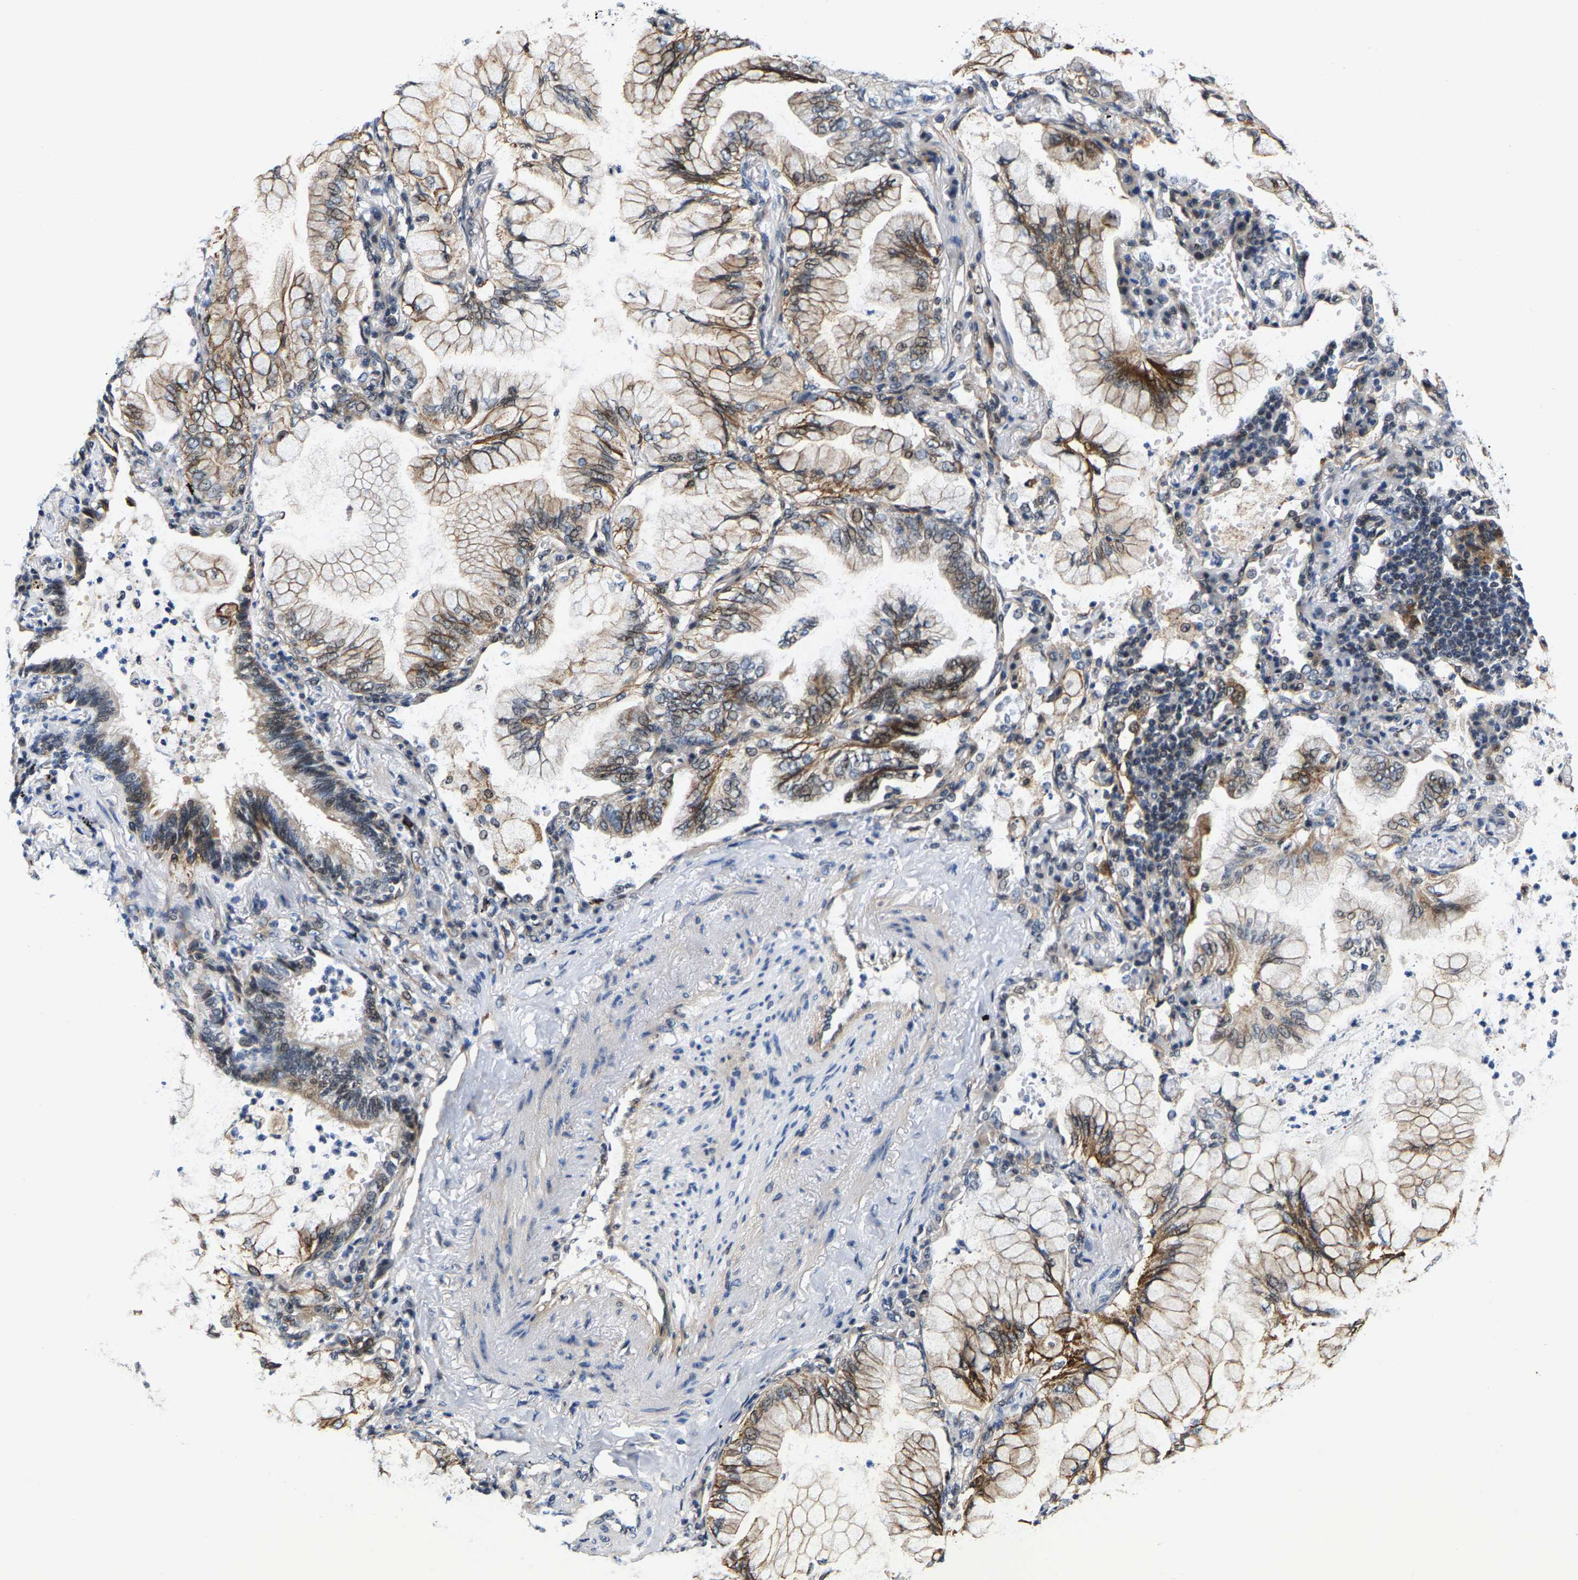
{"staining": {"intensity": "moderate", "quantity": ">75%", "location": "cytoplasmic/membranous"}, "tissue": "lung cancer", "cell_type": "Tumor cells", "image_type": "cancer", "snomed": [{"axis": "morphology", "description": "Adenocarcinoma, NOS"}, {"axis": "topography", "description": "Lung"}], "caption": "About >75% of tumor cells in human lung cancer demonstrate moderate cytoplasmic/membranous protein positivity as visualized by brown immunohistochemical staining.", "gene": "GTPBP10", "patient": {"sex": "female", "age": 70}}